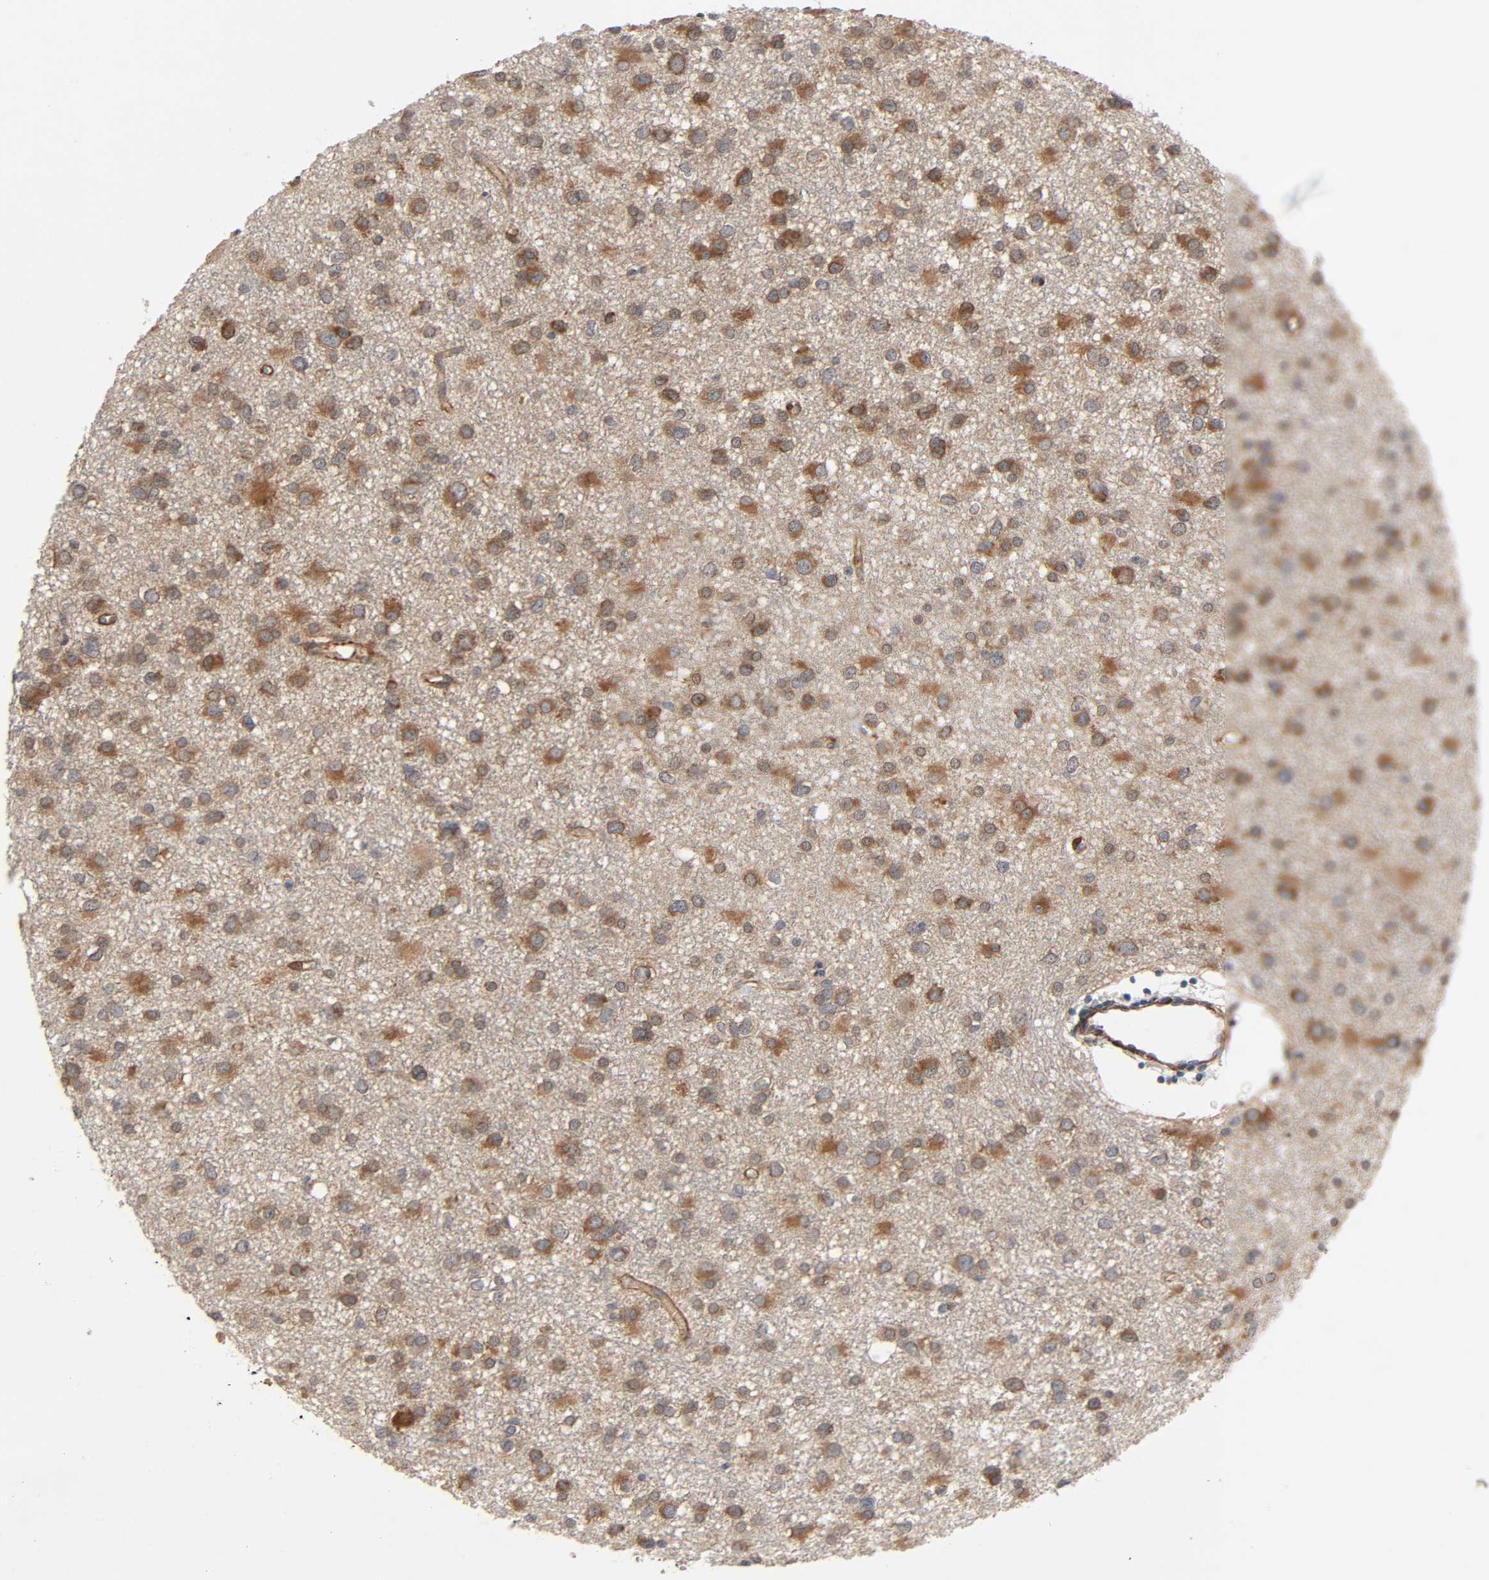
{"staining": {"intensity": "moderate", "quantity": "25%-75%", "location": "cytoplasmic/membranous"}, "tissue": "glioma", "cell_type": "Tumor cells", "image_type": "cancer", "snomed": [{"axis": "morphology", "description": "Glioma, malignant, Low grade"}, {"axis": "topography", "description": "Brain"}], "caption": "Malignant glioma (low-grade) was stained to show a protein in brown. There is medium levels of moderate cytoplasmic/membranous staining in approximately 25%-75% of tumor cells.", "gene": "PTK2", "patient": {"sex": "male", "age": 42}}